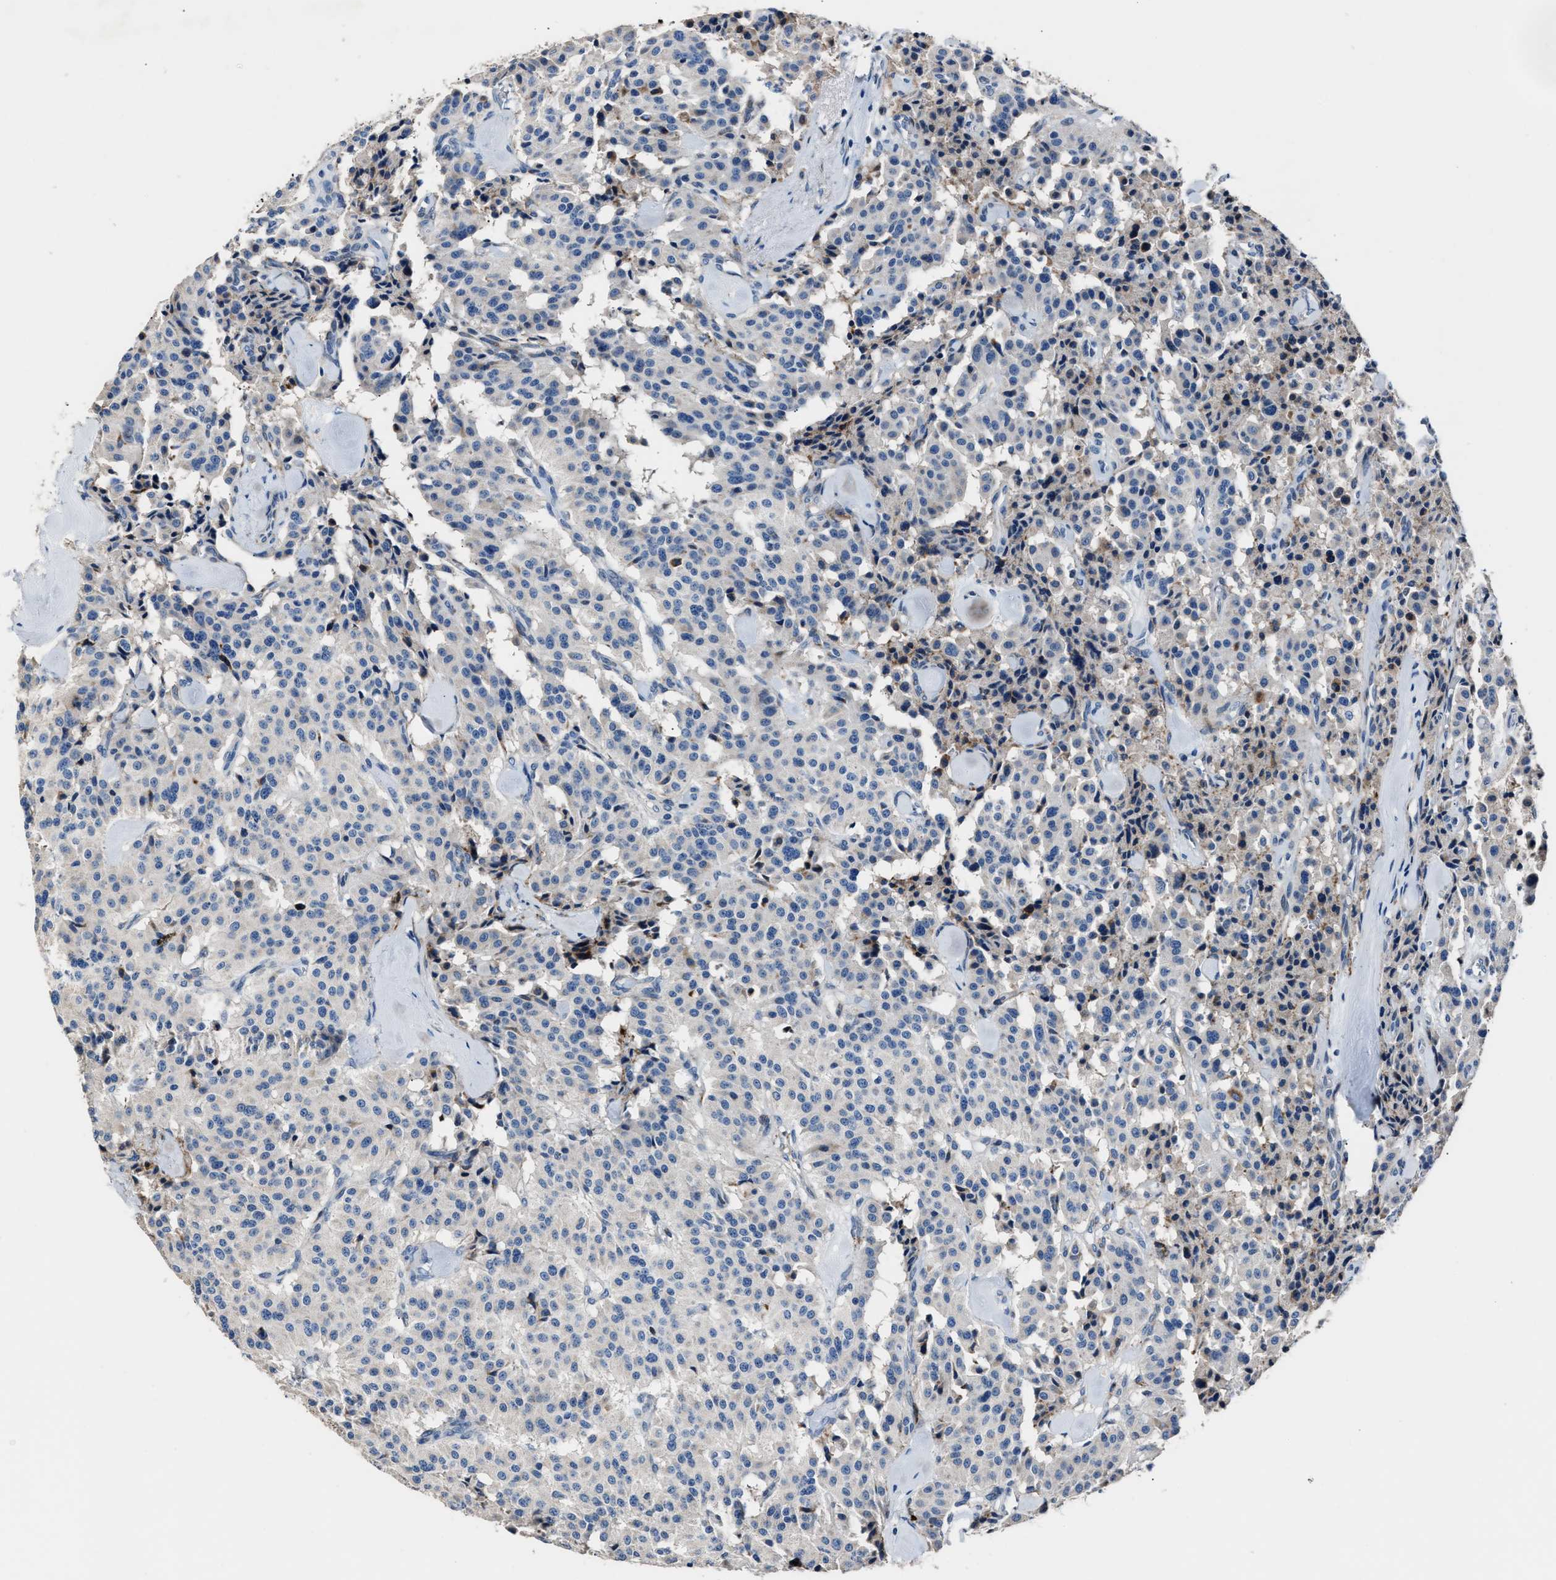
{"staining": {"intensity": "weak", "quantity": "<25%", "location": "cytoplasmic/membranous"}, "tissue": "carcinoid", "cell_type": "Tumor cells", "image_type": "cancer", "snomed": [{"axis": "morphology", "description": "Carcinoid, malignant, NOS"}, {"axis": "topography", "description": "Lung"}], "caption": "This is an immunohistochemistry (IHC) micrograph of malignant carcinoid. There is no staining in tumor cells.", "gene": "DNAJC24", "patient": {"sex": "male", "age": 30}}